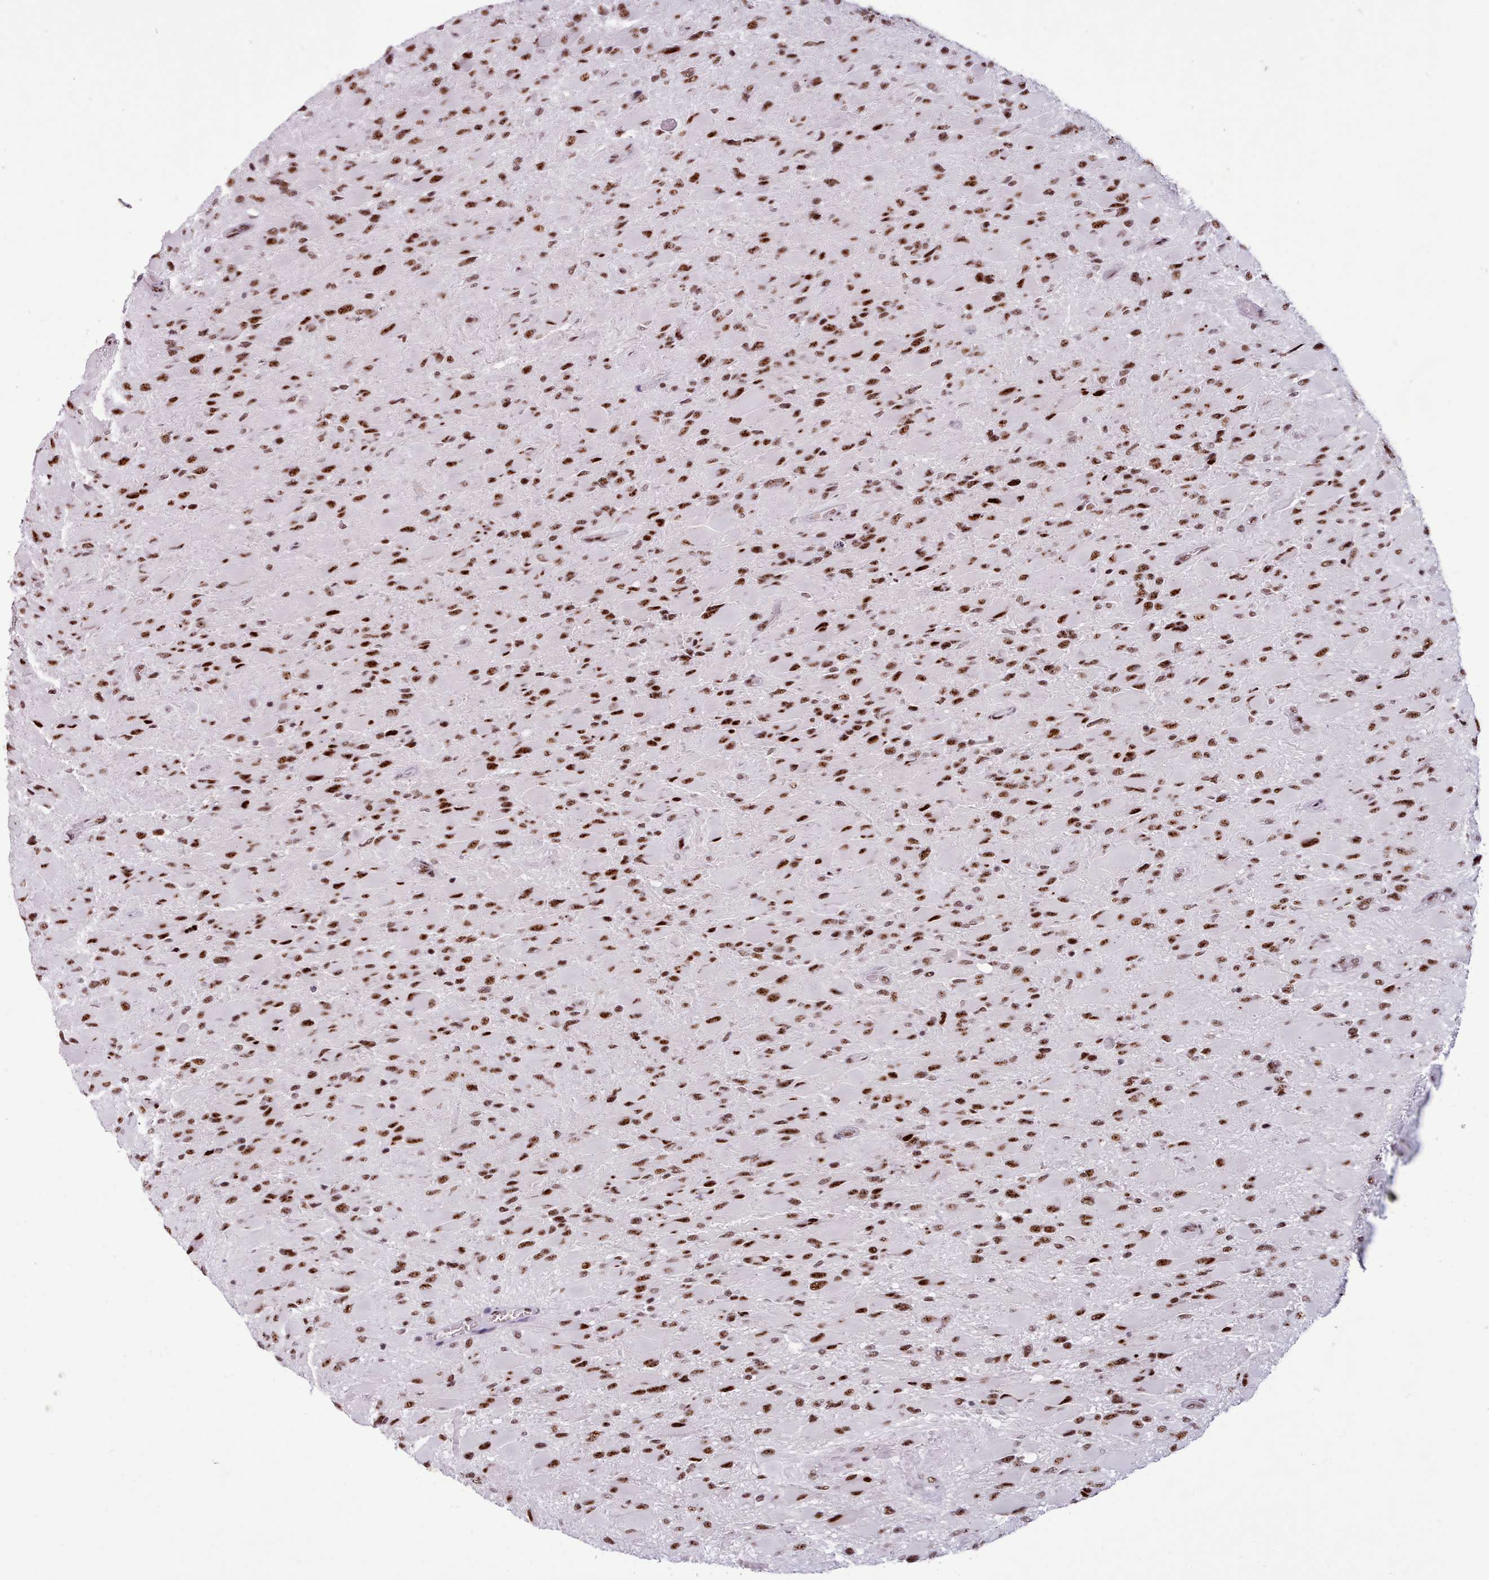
{"staining": {"intensity": "strong", "quantity": ">75%", "location": "nuclear"}, "tissue": "glioma", "cell_type": "Tumor cells", "image_type": "cancer", "snomed": [{"axis": "morphology", "description": "Glioma, malignant, High grade"}, {"axis": "topography", "description": "Cerebral cortex"}], "caption": "Immunohistochemistry photomicrograph of neoplastic tissue: malignant glioma (high-grade) stained using immunohistochemistry (IHC) exhibits high levels of strong protein expression localized specifically in the nuclear of tumor cells, appearing as a nuclear brown color.", "gene": "TMEM35B", "patient": {"sex": "female", "age": 36}}